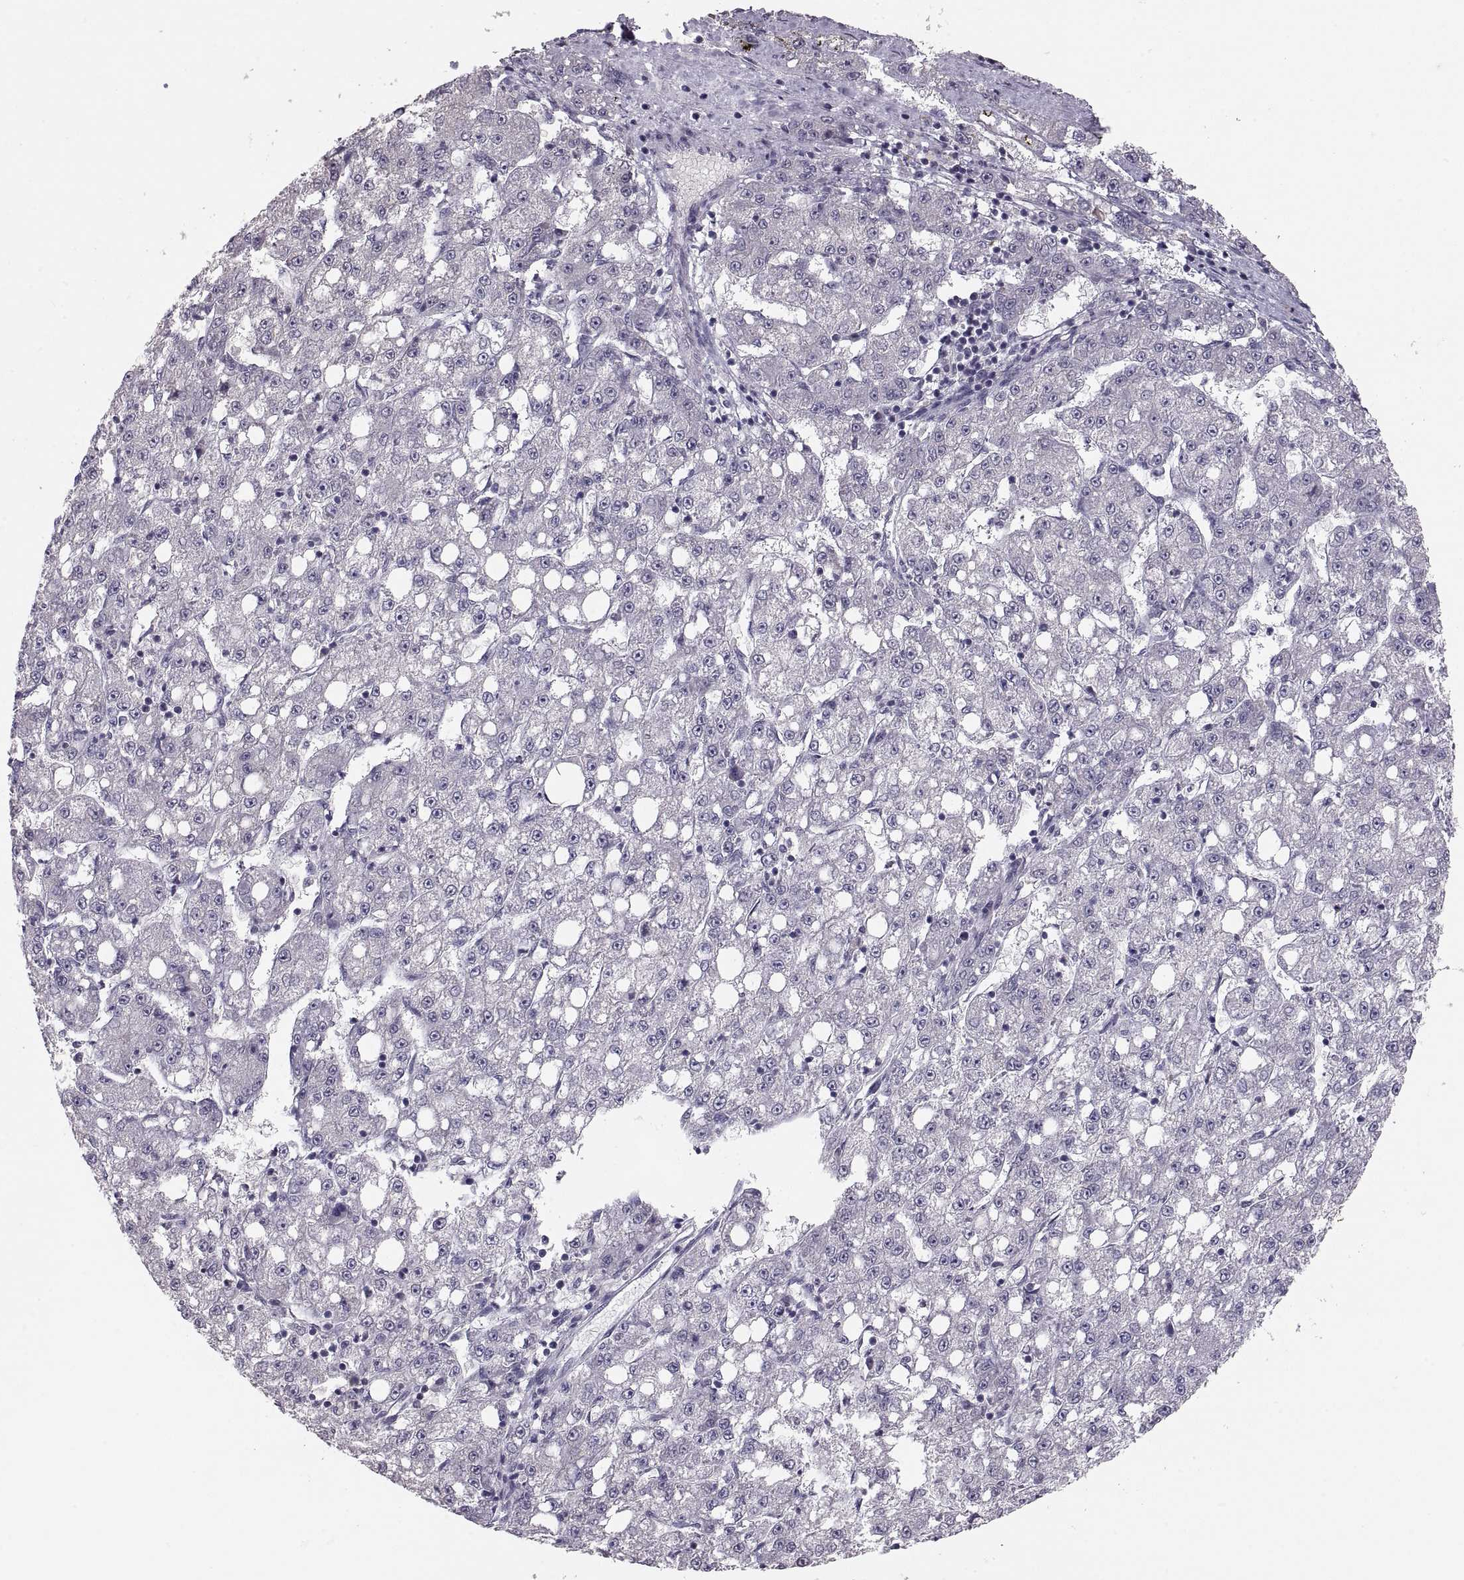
{"staining": {"intensity": "negative", "quantity": "none", "location": "none"}, "tissue": "liver cancer", "cell_type": "Tumor cells", "image_type": "cancer", "snomed": [{"axis": "morphology", "description": "Carcinoma, Hepatocellular, NOS"}, {"axis": "topography", "description": "Liver"}], "caption": "This is an immunohistochemistry (IHC) photomicrograph of hepatocellular carcinoma (liver). There is no staining in tumor cells.", "gene": "PAX2", "patient": {"sex": "female", "age": 65}}